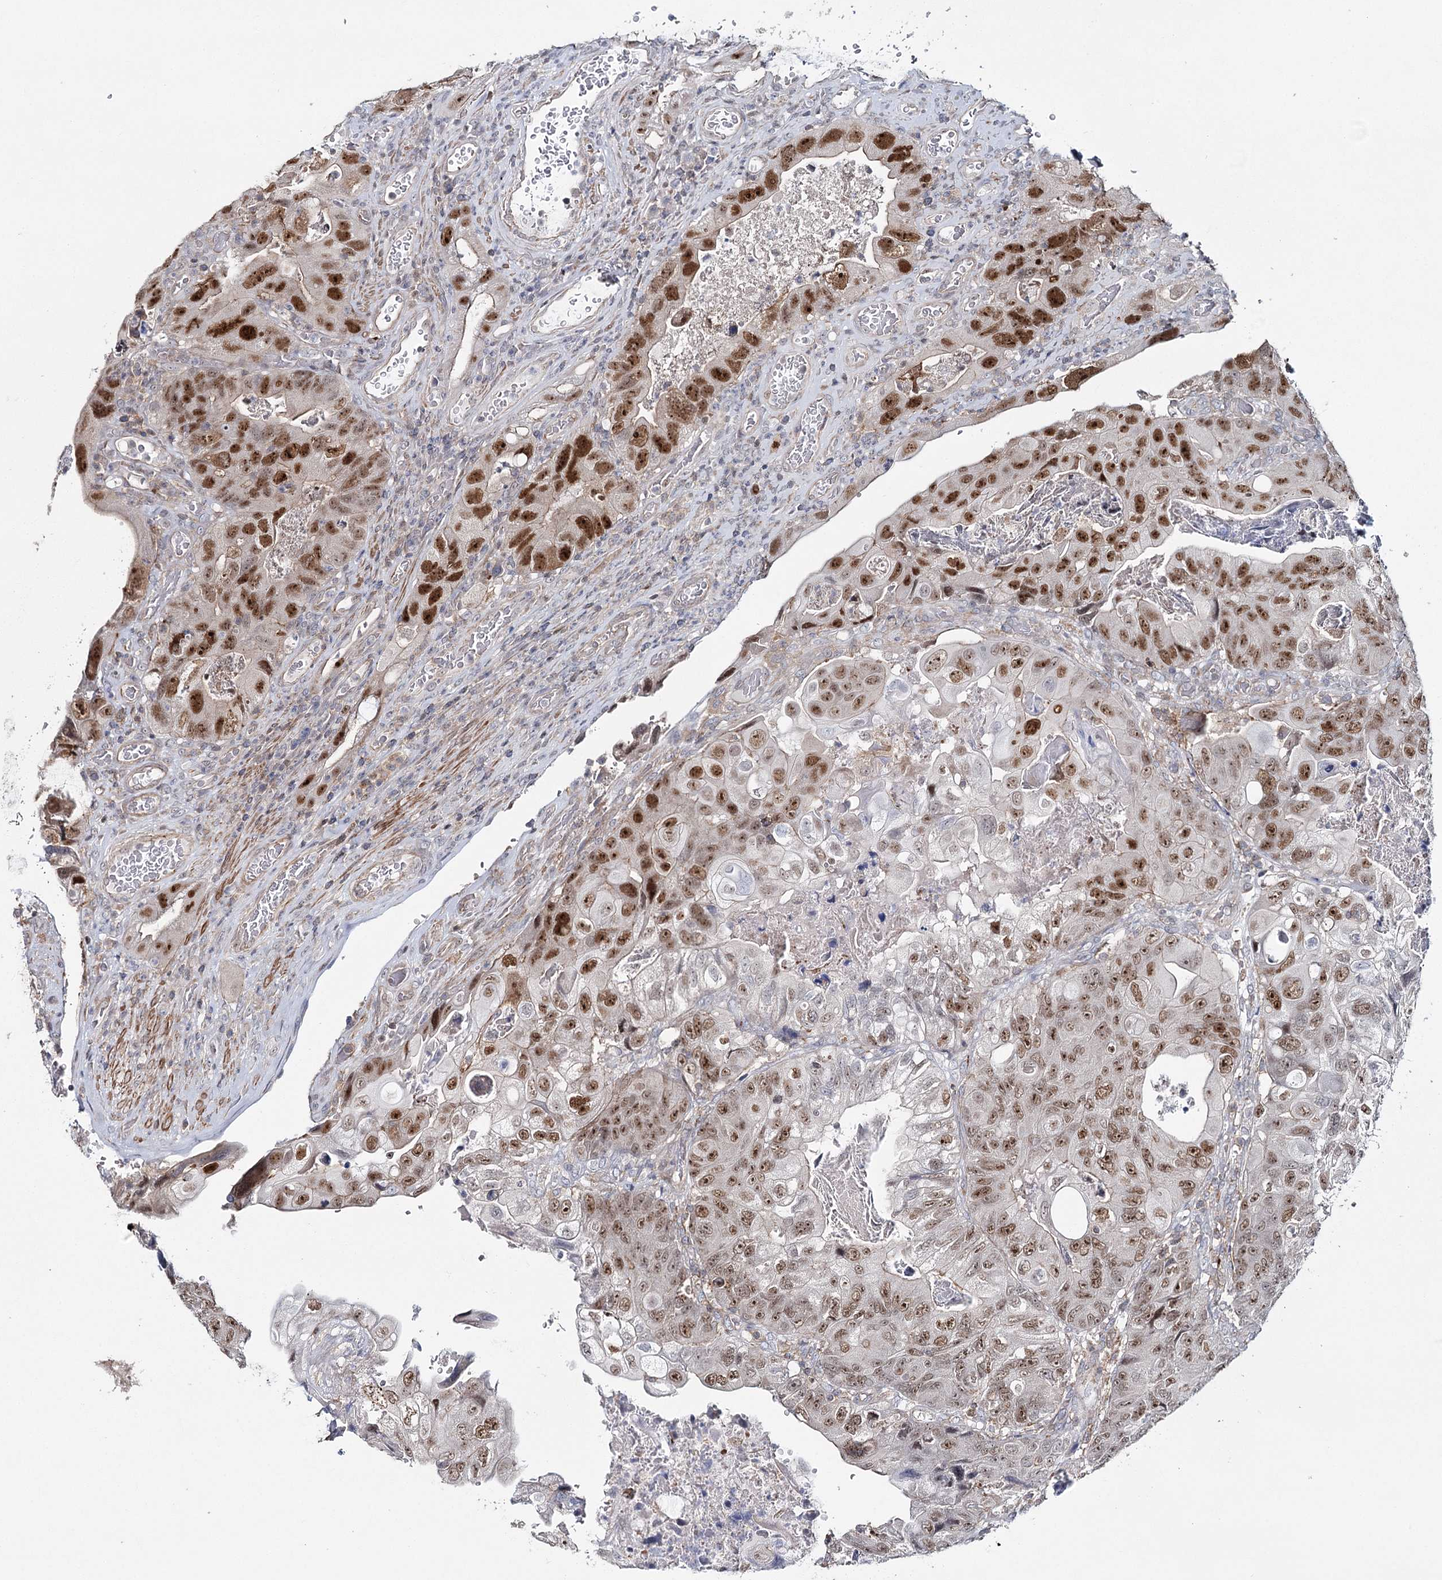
{"staining": {"intensity": "strong", "quantity": "25%-75%", "location": "cytoplasmic/membranous"}, "tissue": "colorectal cancer", "cell_type": "Tumor cells", "image_type": "cancer", "snomed": [{"axis": "morphology", "description": "Adenocarcinoma, NOS"}, {"axis": "topography", "description": "Rectum"}], "caption": "Immunohistochemistry (IHC) micrograph of colorectal cancer stained for a protein (brown), which reveals high levels of strong cytoplasmic/membranous staining in approximately 25%-75% of tumor cells.", "gene": "ZC3H8", "patient": {"sex": "male", "age": 63}}